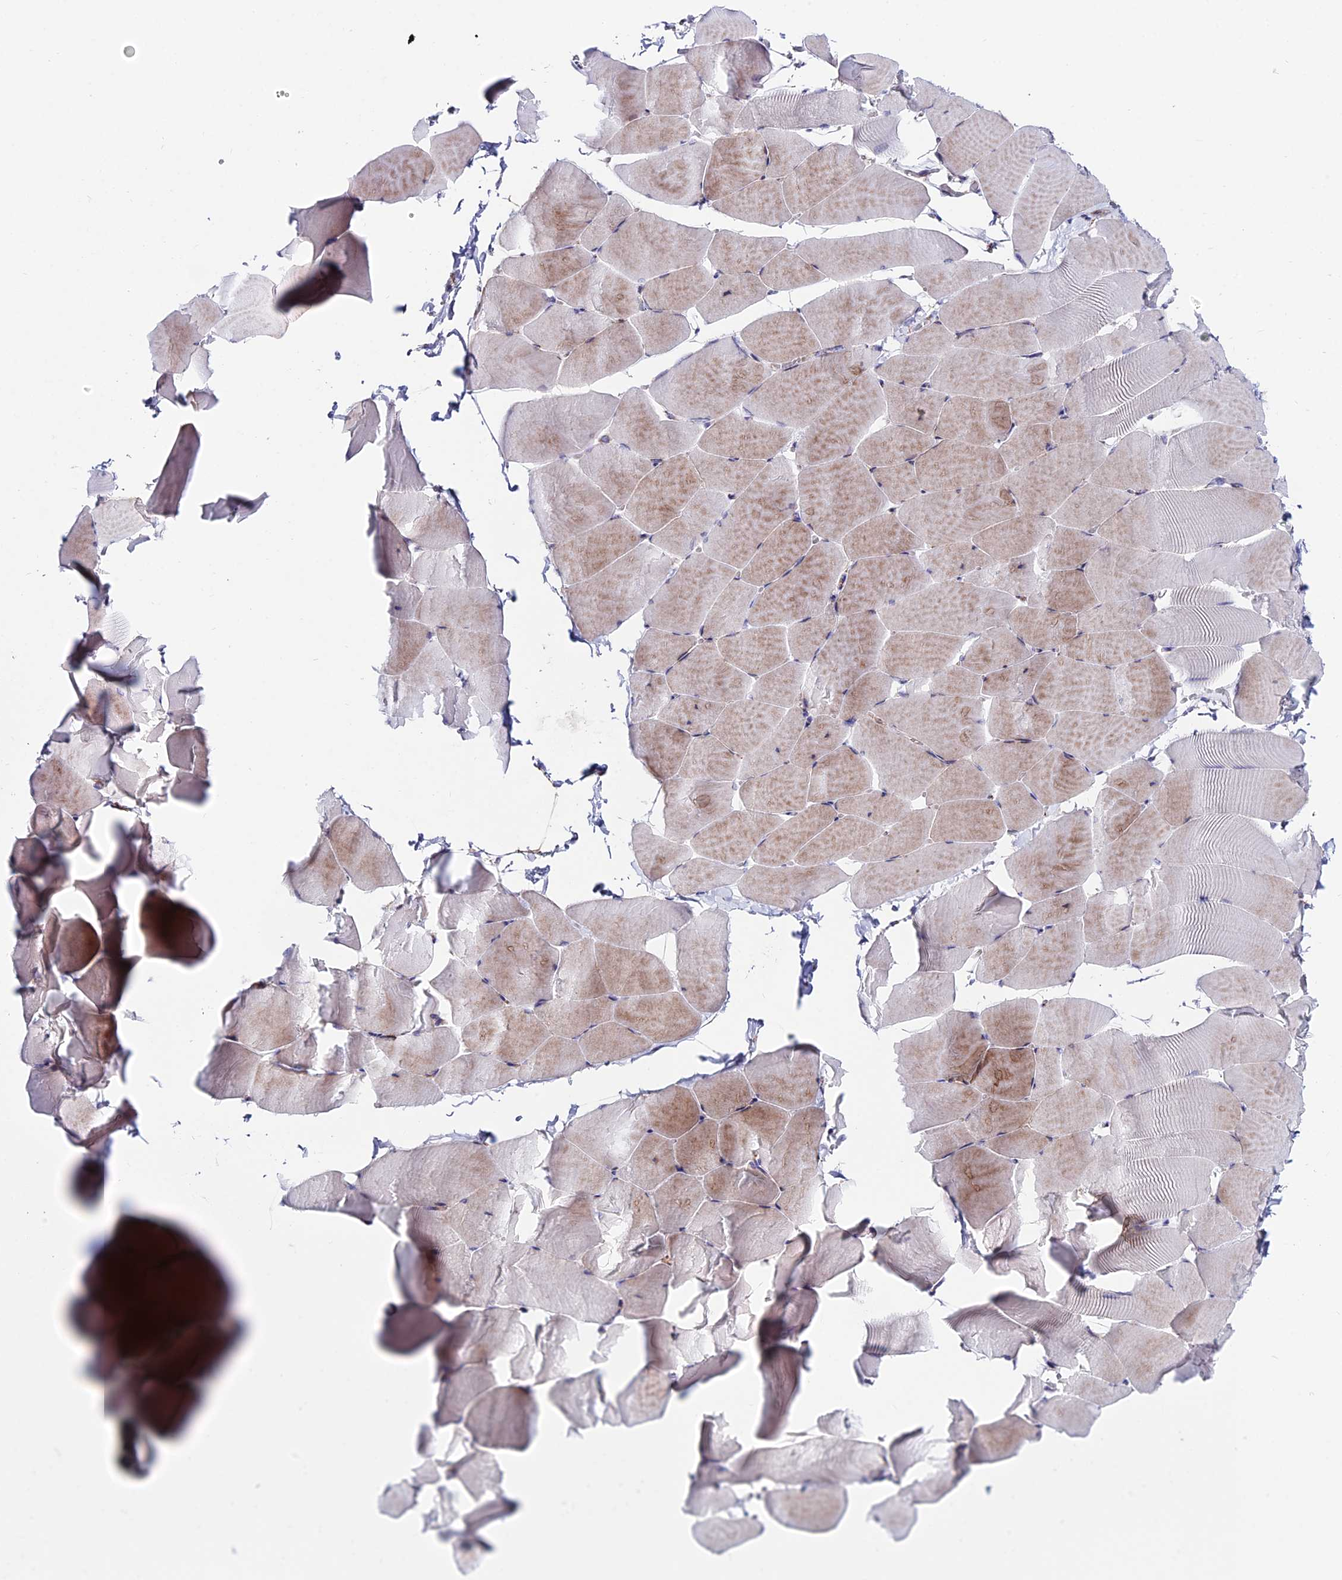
{"staining": {"intensity": "weak", "quantity": "25%-75%", "location": "cytoplasmic/membranous"}, "tissue": "skeletal muscle", "cell_type": "Myocytes", "image_type": "normal", "snomed": [{"axis": "morphology", "description": "Normal tissue, NOS"}, {"axis": "topography", "description": "Skeletal muscle"}], "caption": "The histopathology image demonstrates staining of unremarkable skeletal muscle, revealing weak cytoplasmic/membranous protein staining (brown color) within myocytes. (DAB (3,3'-diaminobenzidine) = brown stain, brightfield microscopy at high magnification).", "gene": "EIF3K", "patient": {"sex": "male", "age": 25}}